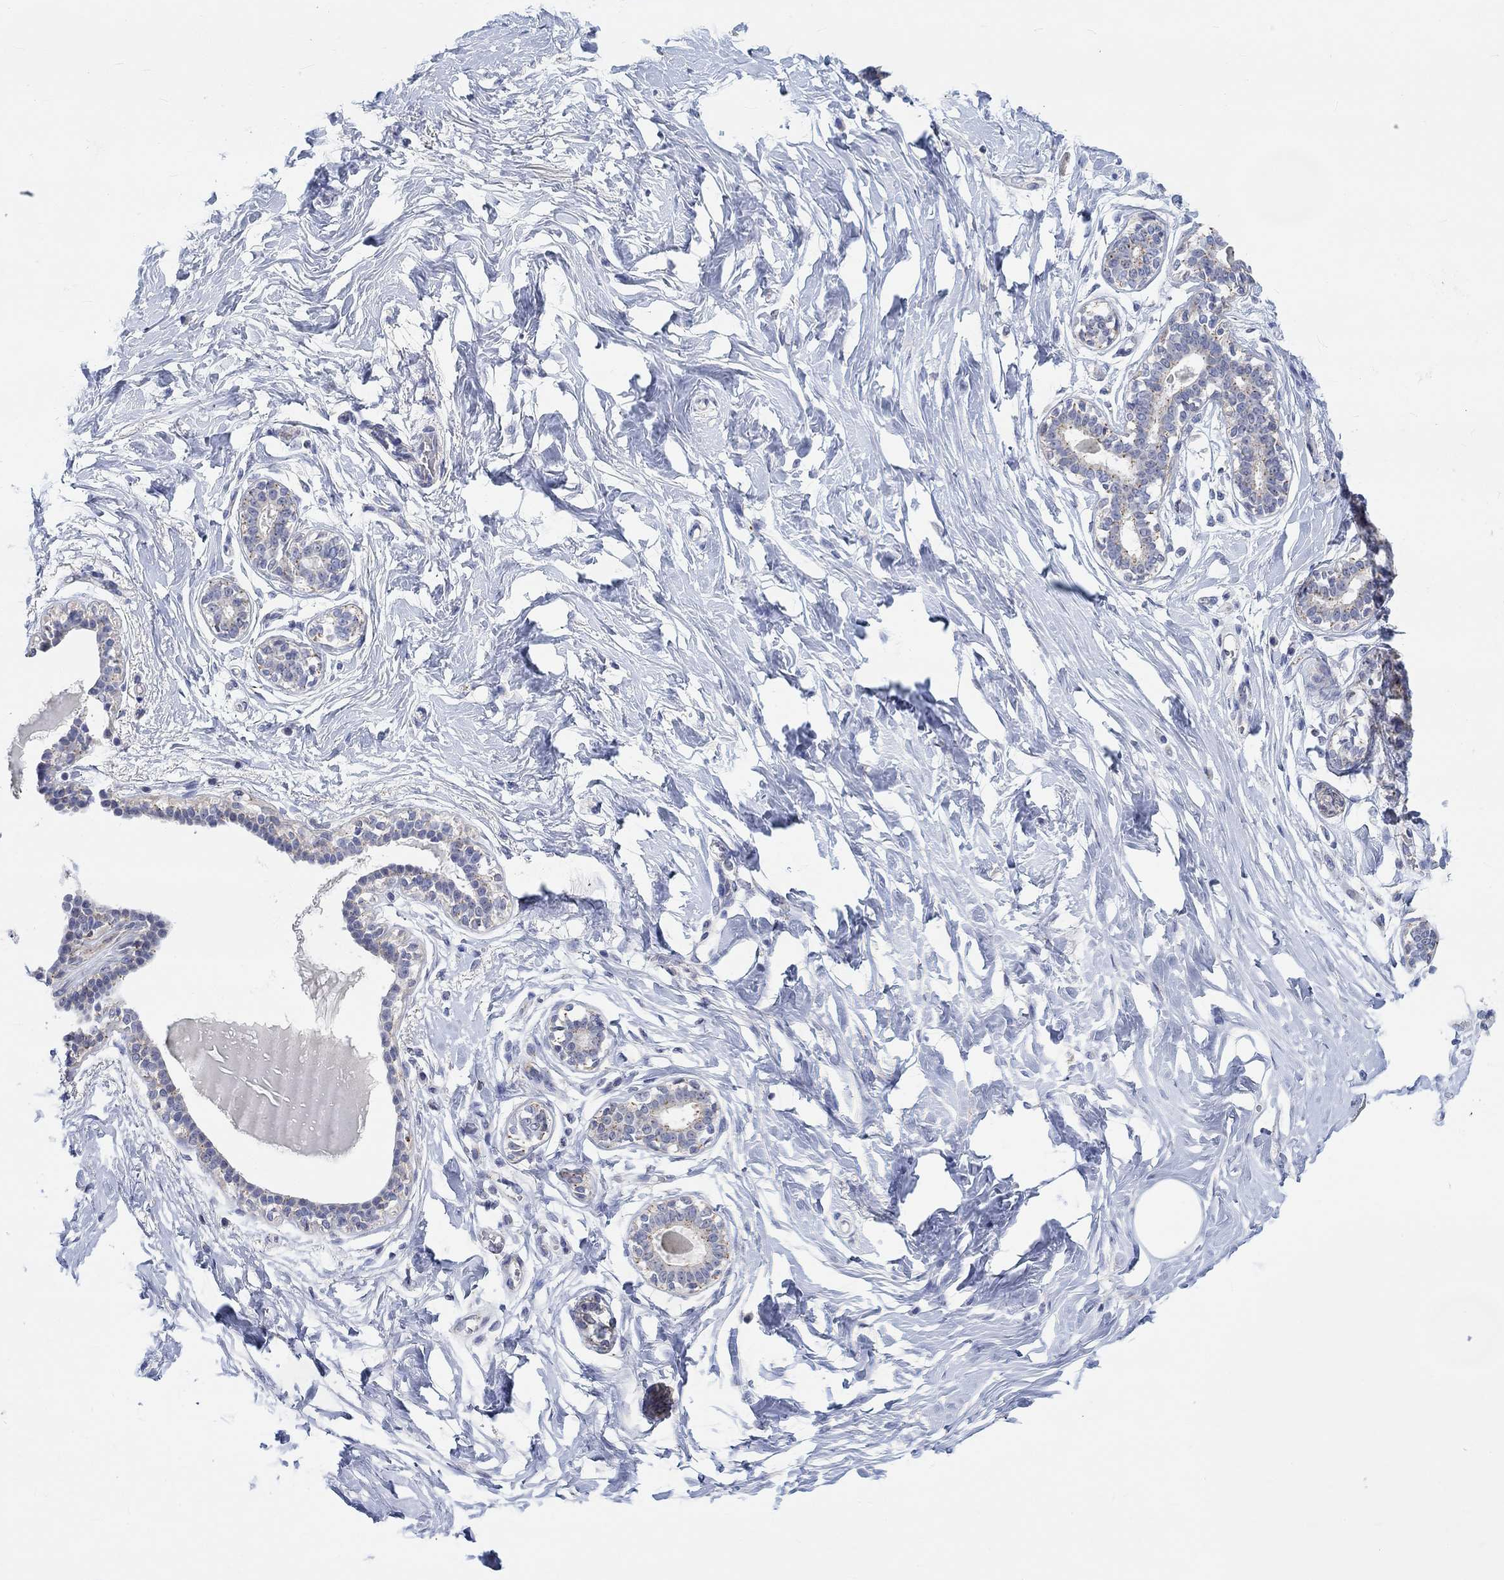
{"staining": {"intensity": "negative", "quantity": "none", "location": "none"}, "tissue": "breast", "cell_type": "Glandular cells", "image_type": "normal", "snomed": [{"axis": "morphology", "description": "Normal tissue, NOS"}, {"axis": "morphology", "description": "Lobular carcinoma, in situ"}, {"axis": "topography", "description": "Breast"}], "caption": "High magnification brightfield microscopy of unremarkable breast stained with DAB (brown) and counterstained with hematoxylin (blue): glandular cells show no significant staining. Brightfield microscopy of IHC stained with DAB (brown) and hematoxylin (blue), captured at high magnification.", "gene": "NAV3", "patient": {"sex": "female", "age": 35}}